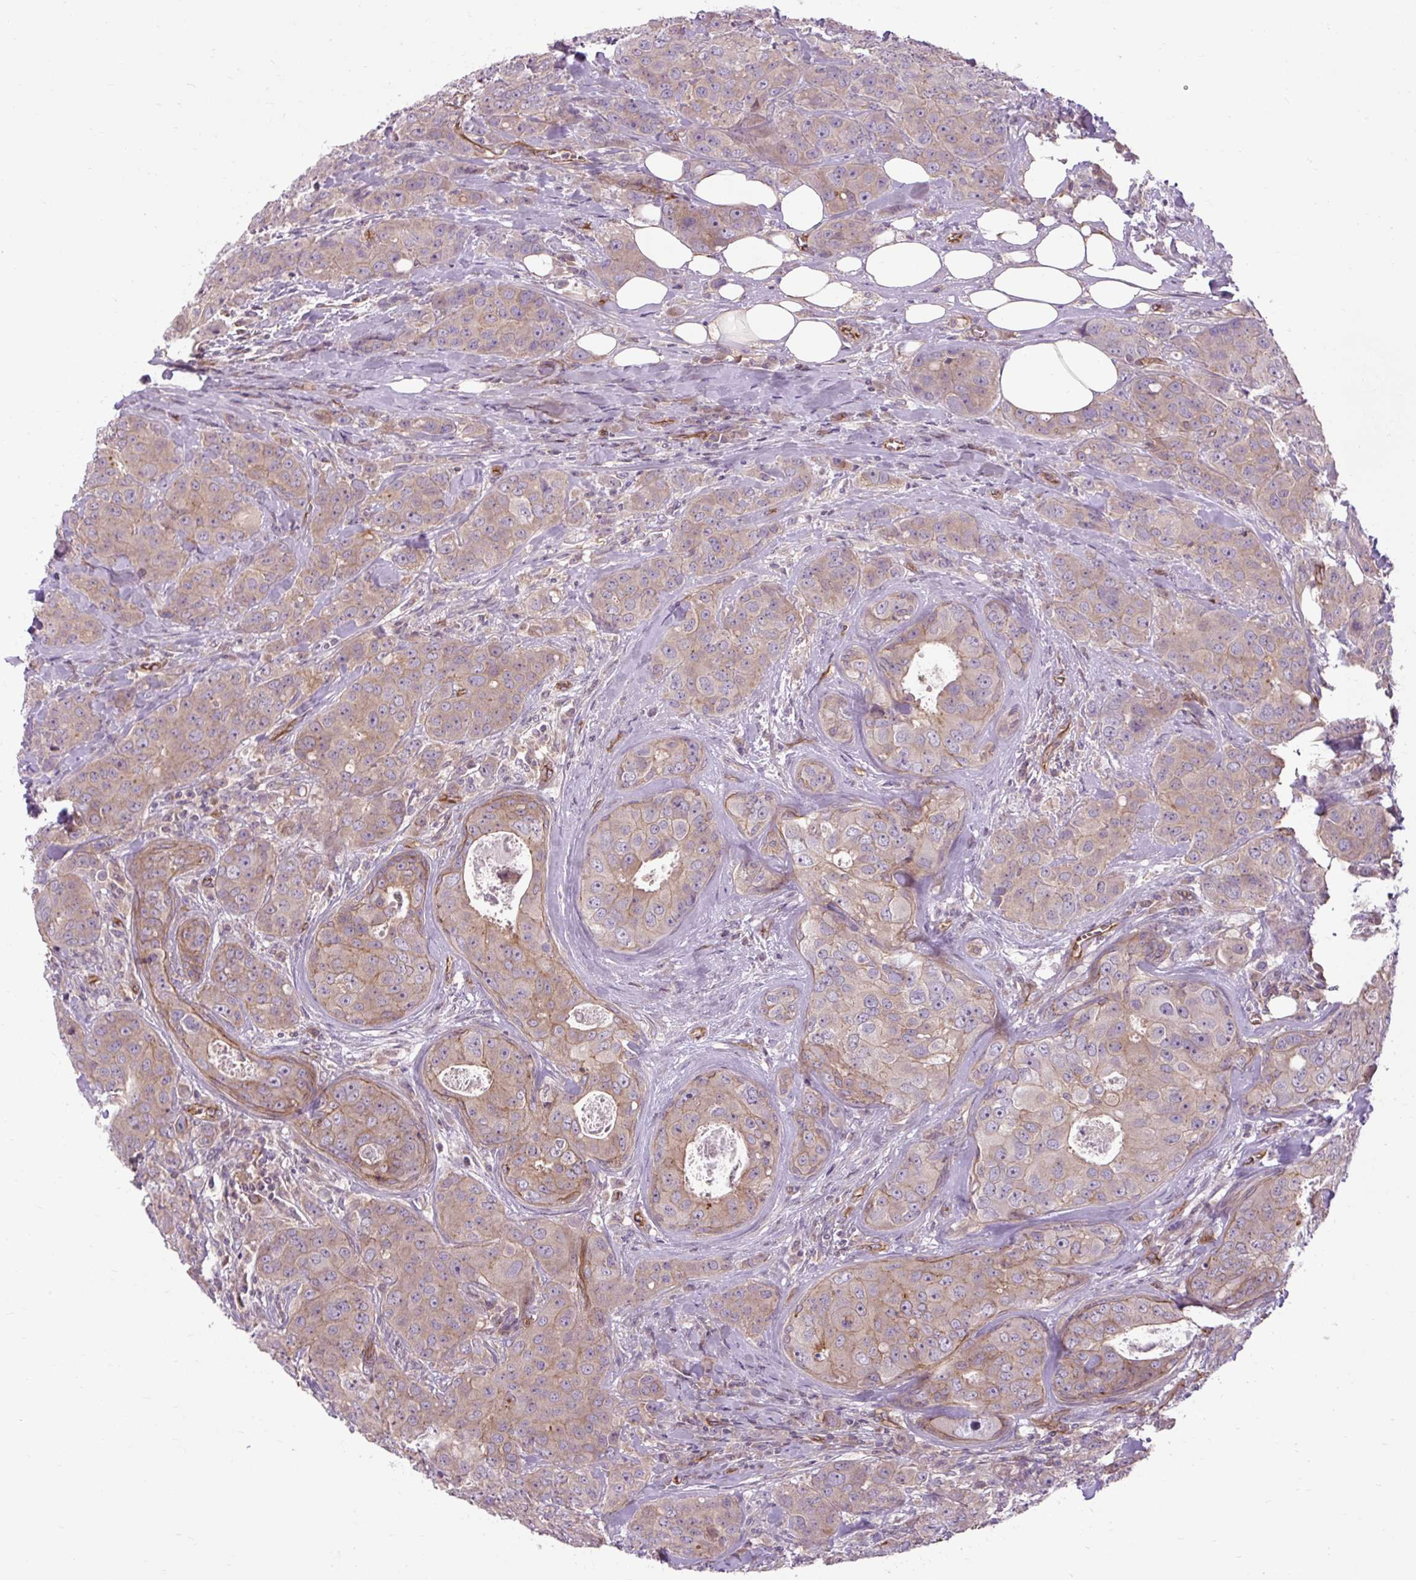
{"staining": {"intensity": "negative", "quantity": "none", "location": "none"}, "tissue": "breast cancer", "cell_type": "Tumor cells", "image_type": "cancer", "snomed": [{"axis": "morphology", "description": "Duct carcinoma"}, {"axis": "topography", "description": "Breast"}], "caption": "The histopathology image displays no significant expression in tumor cells of breast infiltrating ductal carcinoma.", "gene": "CCDC93", "patient": {"sex": "female", "age": 43}}